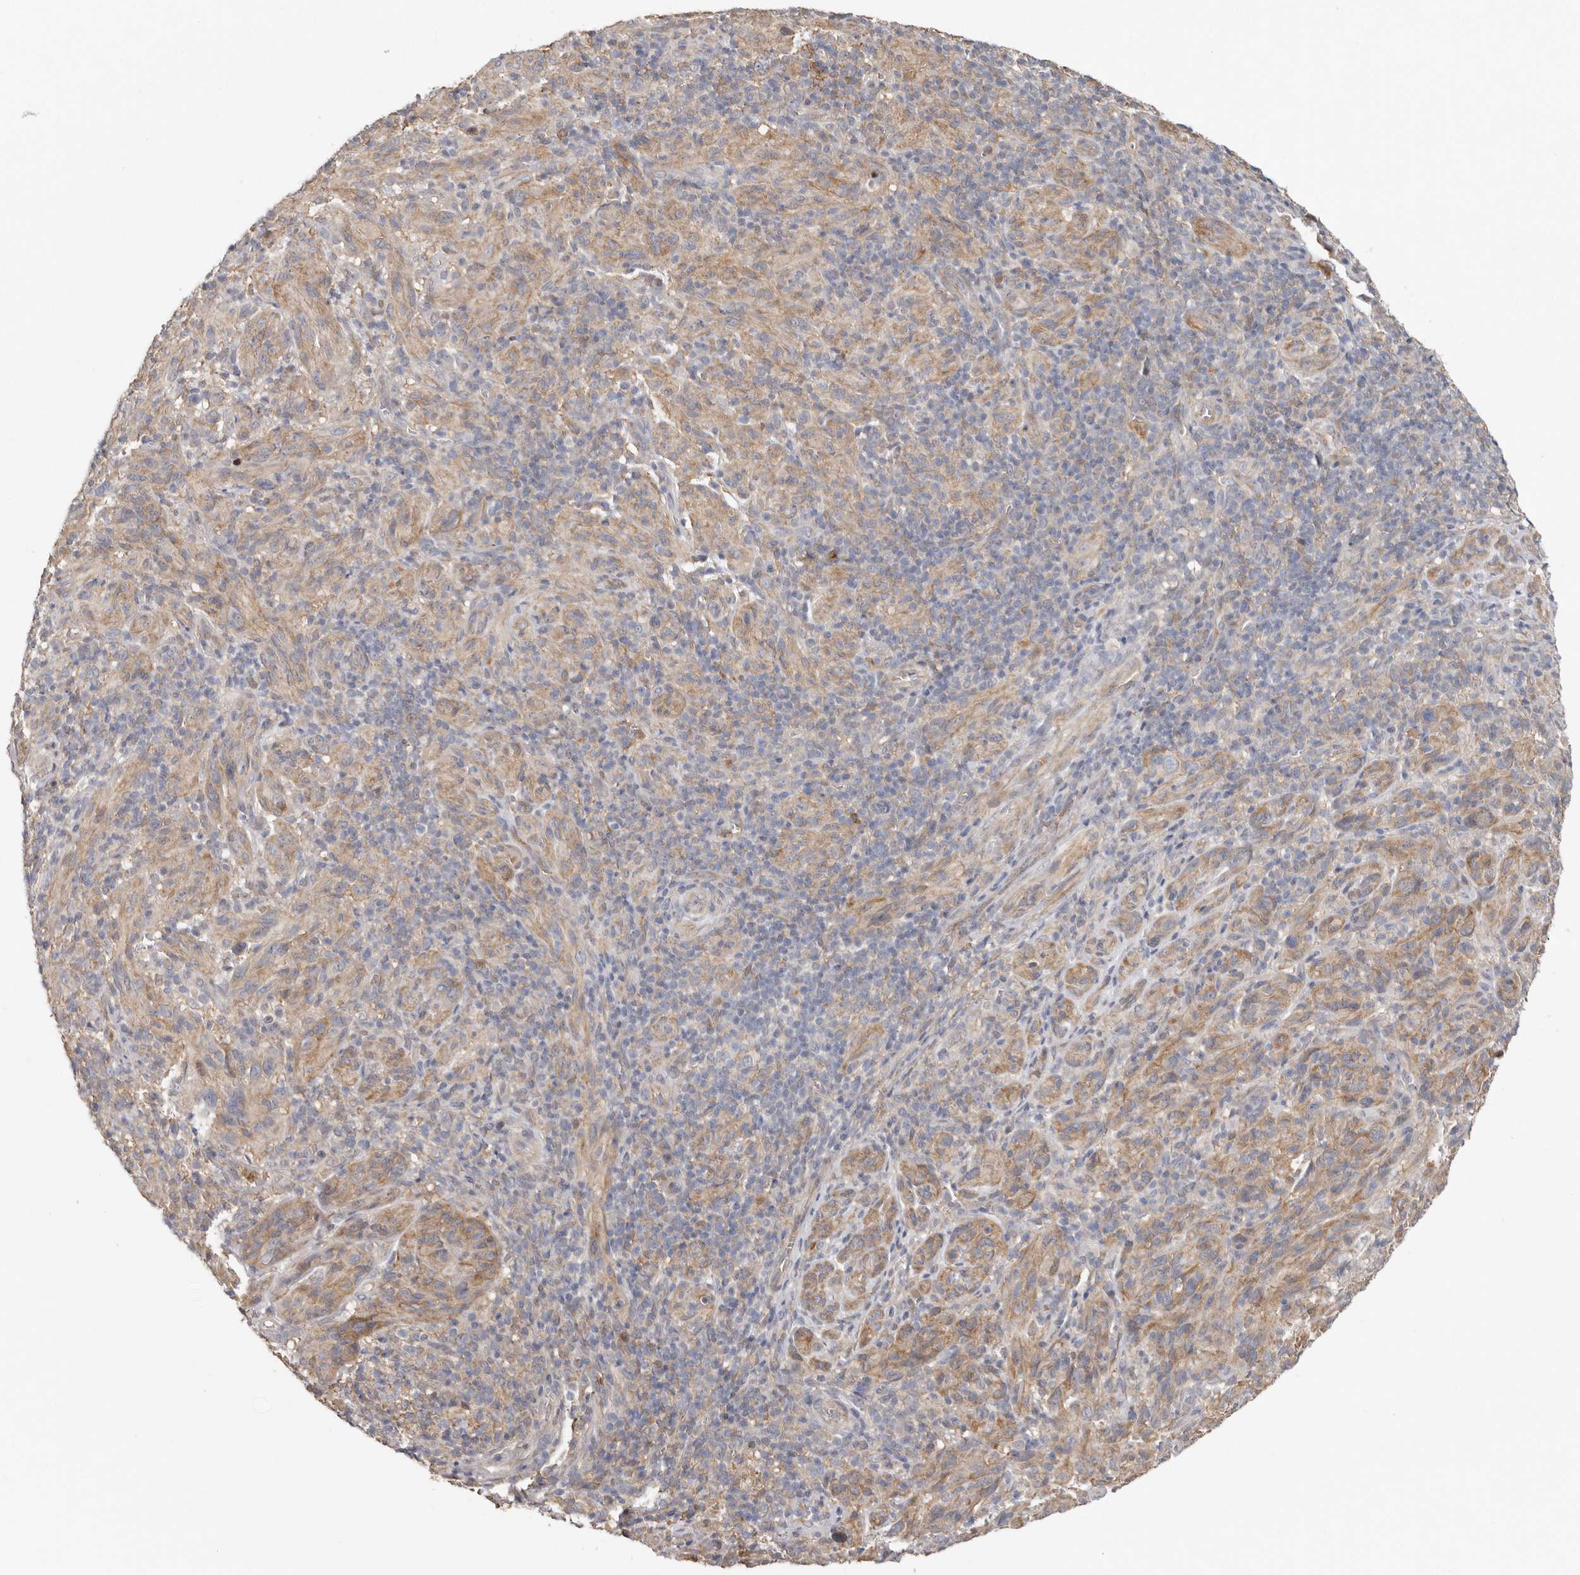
{"staining": {"intensity": "moderate", "quantity": ">75%", "location": "cytoplasmic/membranous"}, "tissue": "melanoma", "cell_type": "Tumor cells", "image_type": "cancer", "snomed": [{"axis": "morphology", "description": "Malignant melanoma, NOS"}, {"axis": "topography", "description": "Skin of head"}], "caption": "Immunohistochemistry photomicrograph of neoplastic tissue: human melanoma stained using immunohistochemistry (IHC) displays medium levels of moderate protein expression localized specifically in the cytoplasmic/membranous of tumor cells, appearing as a cytoplasmic/membranous brown color.", "gene": "MSRB2", "patient": {"sex": "male", "age": 96}}